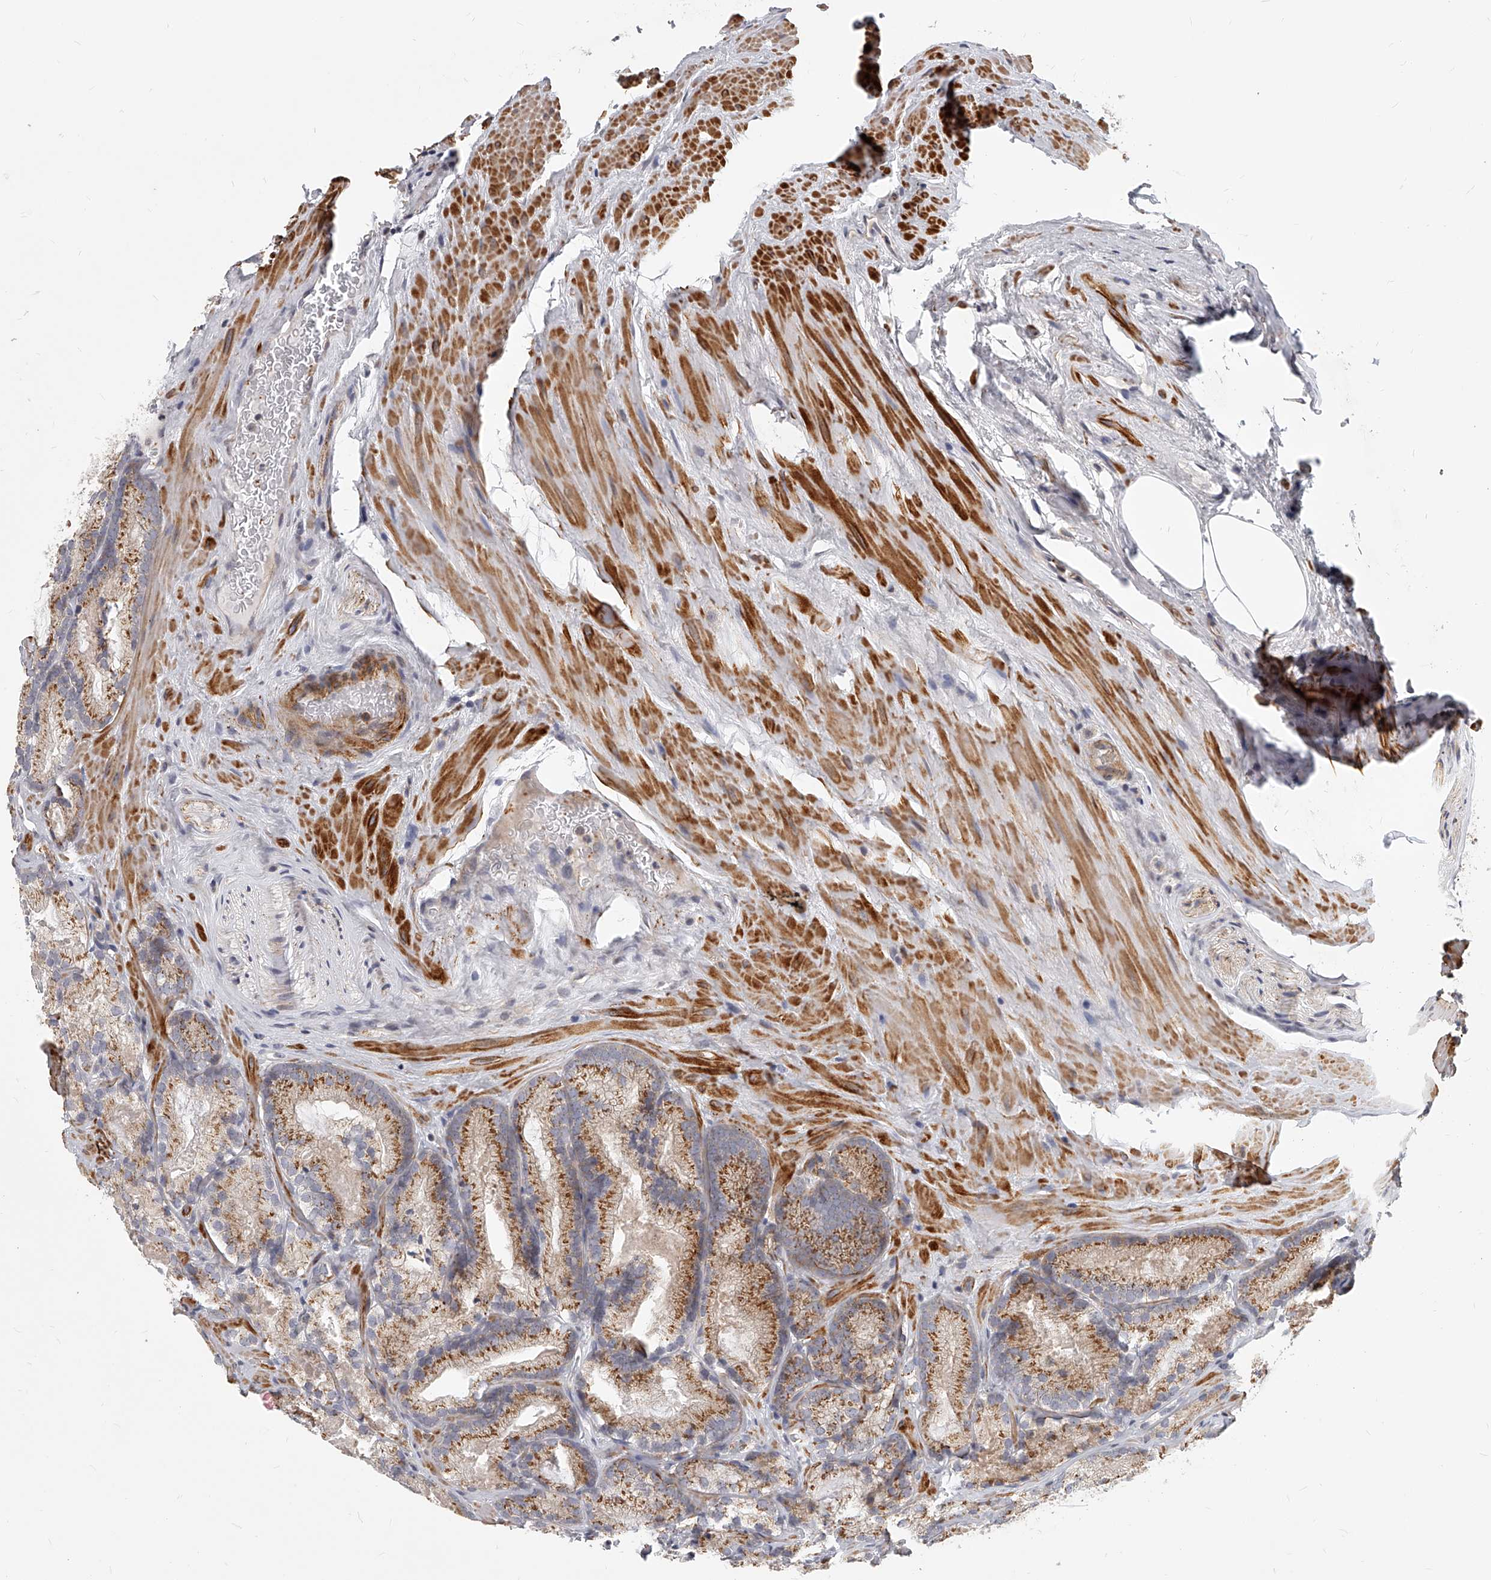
{"staining": {"intensity": "moderate", "quantity": ">75%", "location": "cytoplasmic/membranous"}, "tissue": "prostate cancer", "cell_type": "Tumor cells", "image_type": "cancer", "snomed": [{"axis": "morphology", "description": "Adenocarcinoma, Low grade"}, {"axis": "topography", "description": "Prostate"}], "caption": "DAB immunohistochemical staining of prostate cancer demonstrates moderate cytoplasmic/membranous protein positivity in approximately >75% of tumor cells.", "gene": "SLC37A1", "patient": {"sex": "male", "age": 72}}